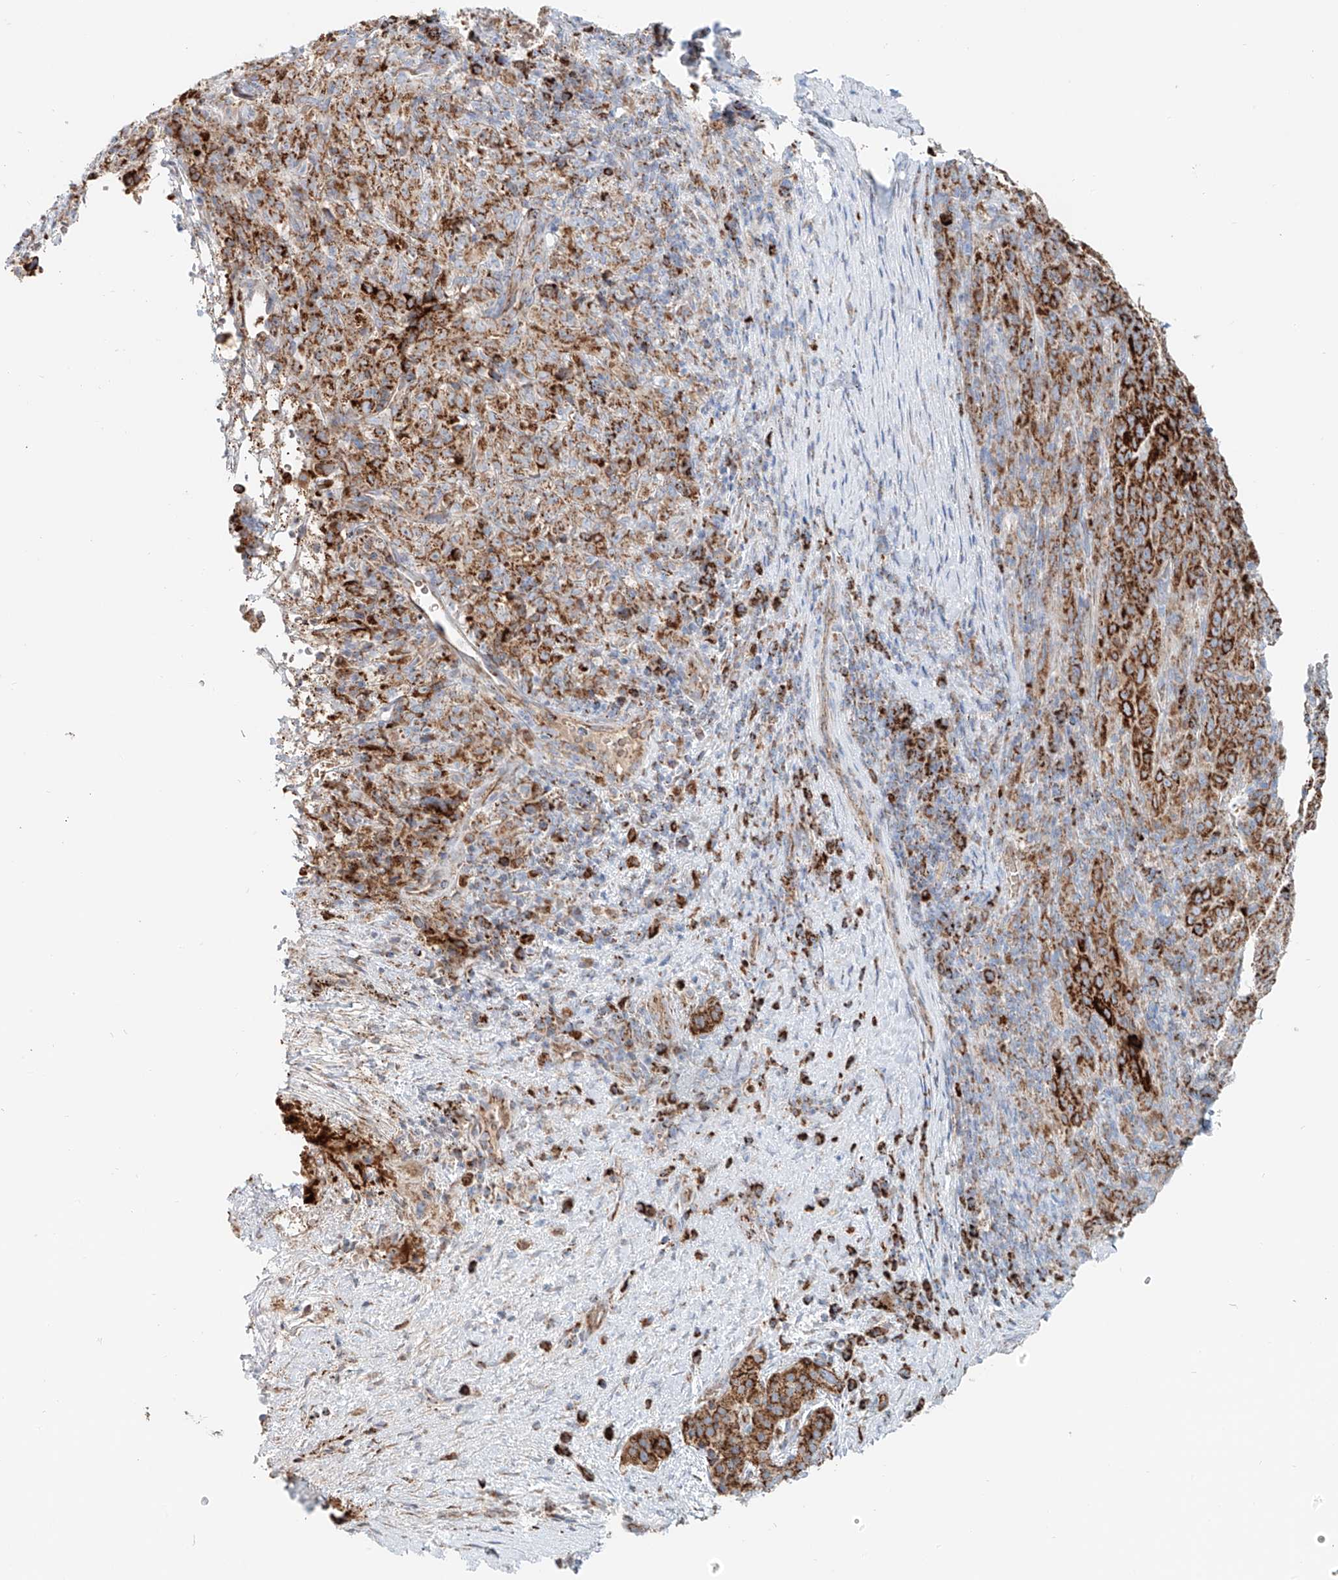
{"staining": {"intensity": "strong", "quantity": ">75%", "location": "cytoplasmic/membranous"}, "tissue": "pancreatic cancer", "cell_type": "Tumor cells", "image_type": "cancer", "snomed": [{"axis": "morphology", "description": "Adenocarcinoma, NOS"}, {"axis": "topography", "description": "Pancreas"}], "caption": "Human pancreatic cancer (adenocarcinoma) stained with a protein marker displays strong staining in tumor cells.", "gene": "CARD10", "patient": {"sex": "male", "age": 63}}